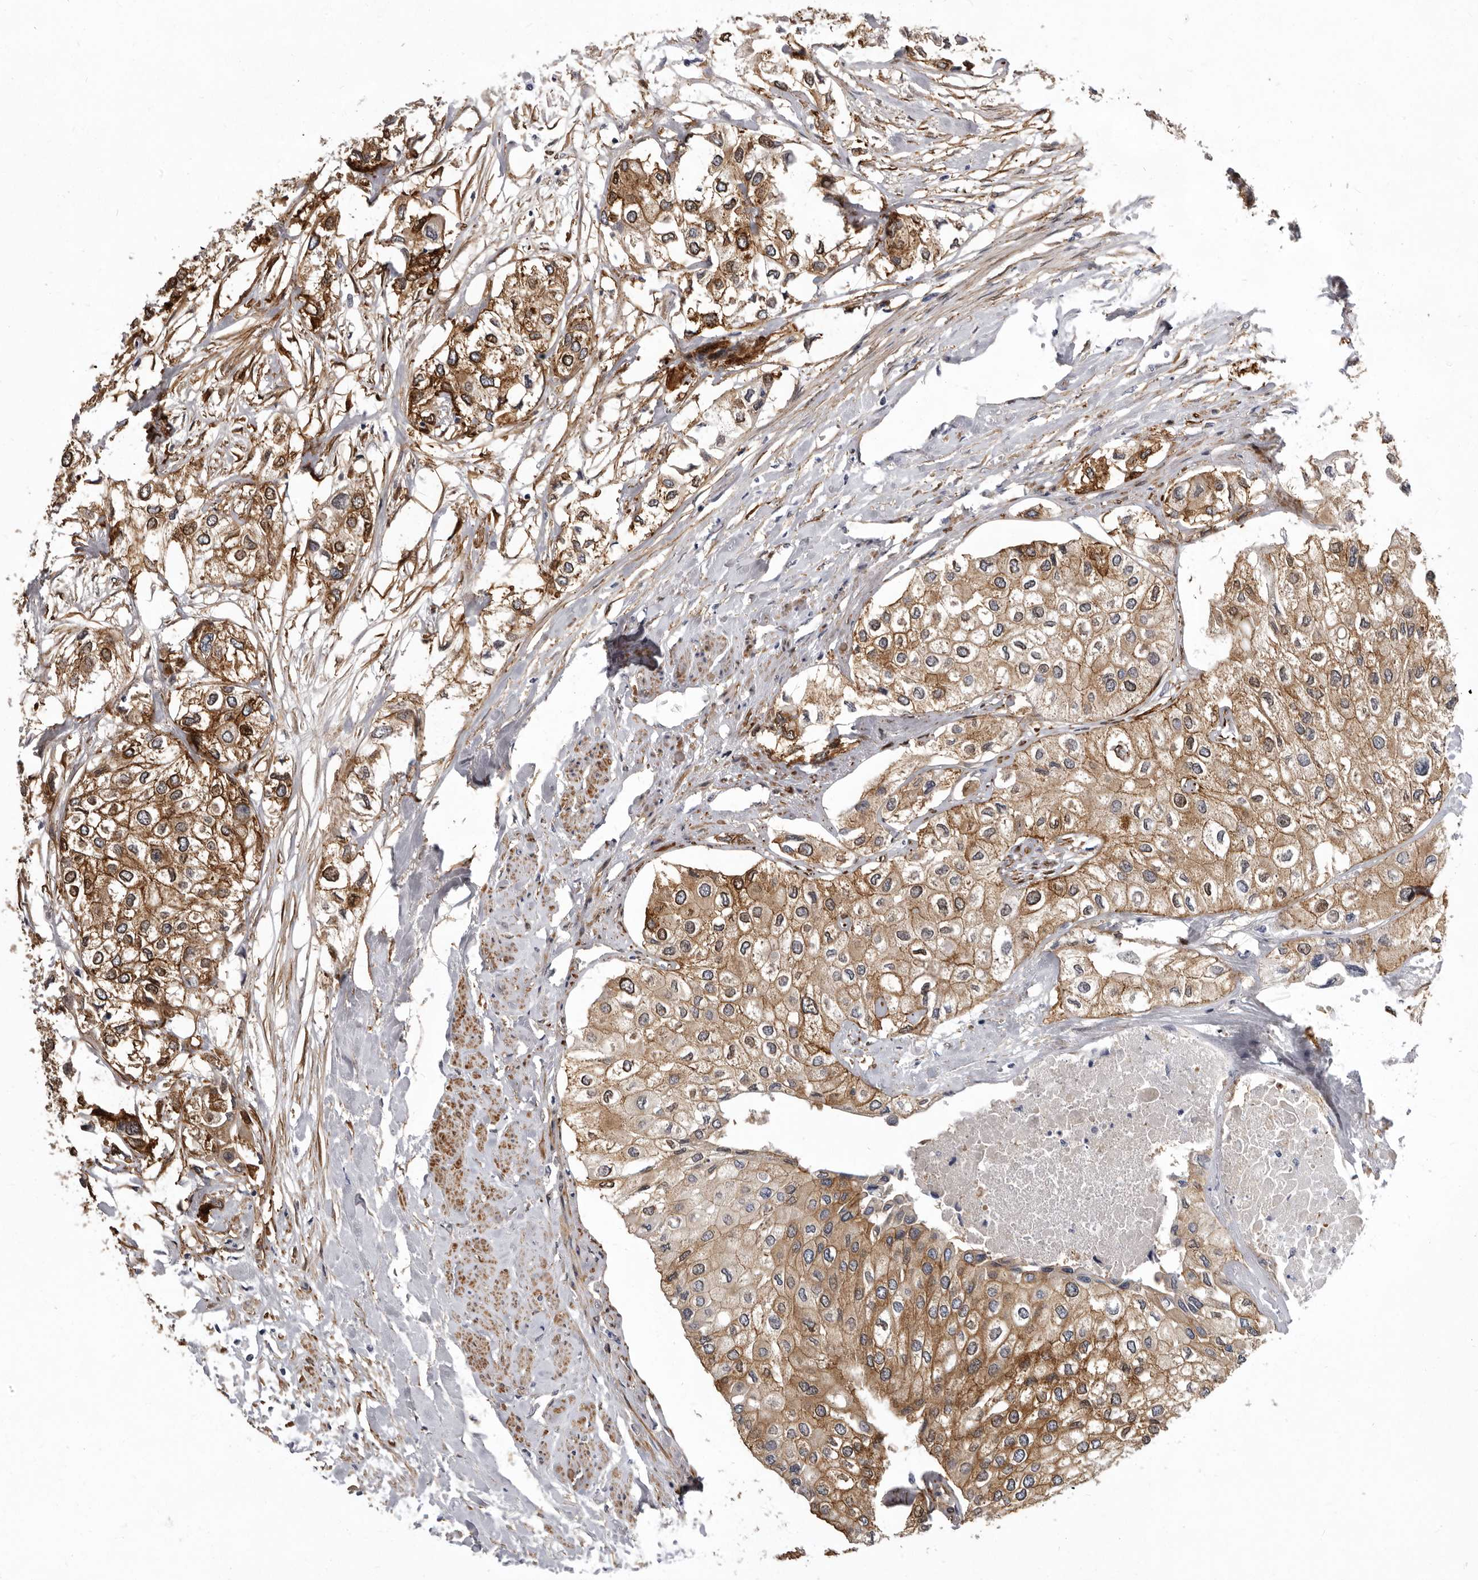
{"staining": {"intensity": "moderate", "quantity": ">75%", "location": "cytoplasmic/membranous"}, "tissue": "urothelial cancer", "cell_type": "Tumor cells", "image_type": "cancer", "snomed": [{"axis": "morphology", "description": "Urothelial carcinoma, High grade"}, {"axis": "topography", "description": "Urinary bladder"}], "caption": "This photomicrograph exhibits high-grade urothelial carcinoma stained with IHC to label a protein in brown. The cytoplasmic/membranous of tumor cells show moderate positivity for the protein. Nuclei are counter-stained blue.", "gene": "ENAH", "patient": {"sex": "male", "age": 64}}